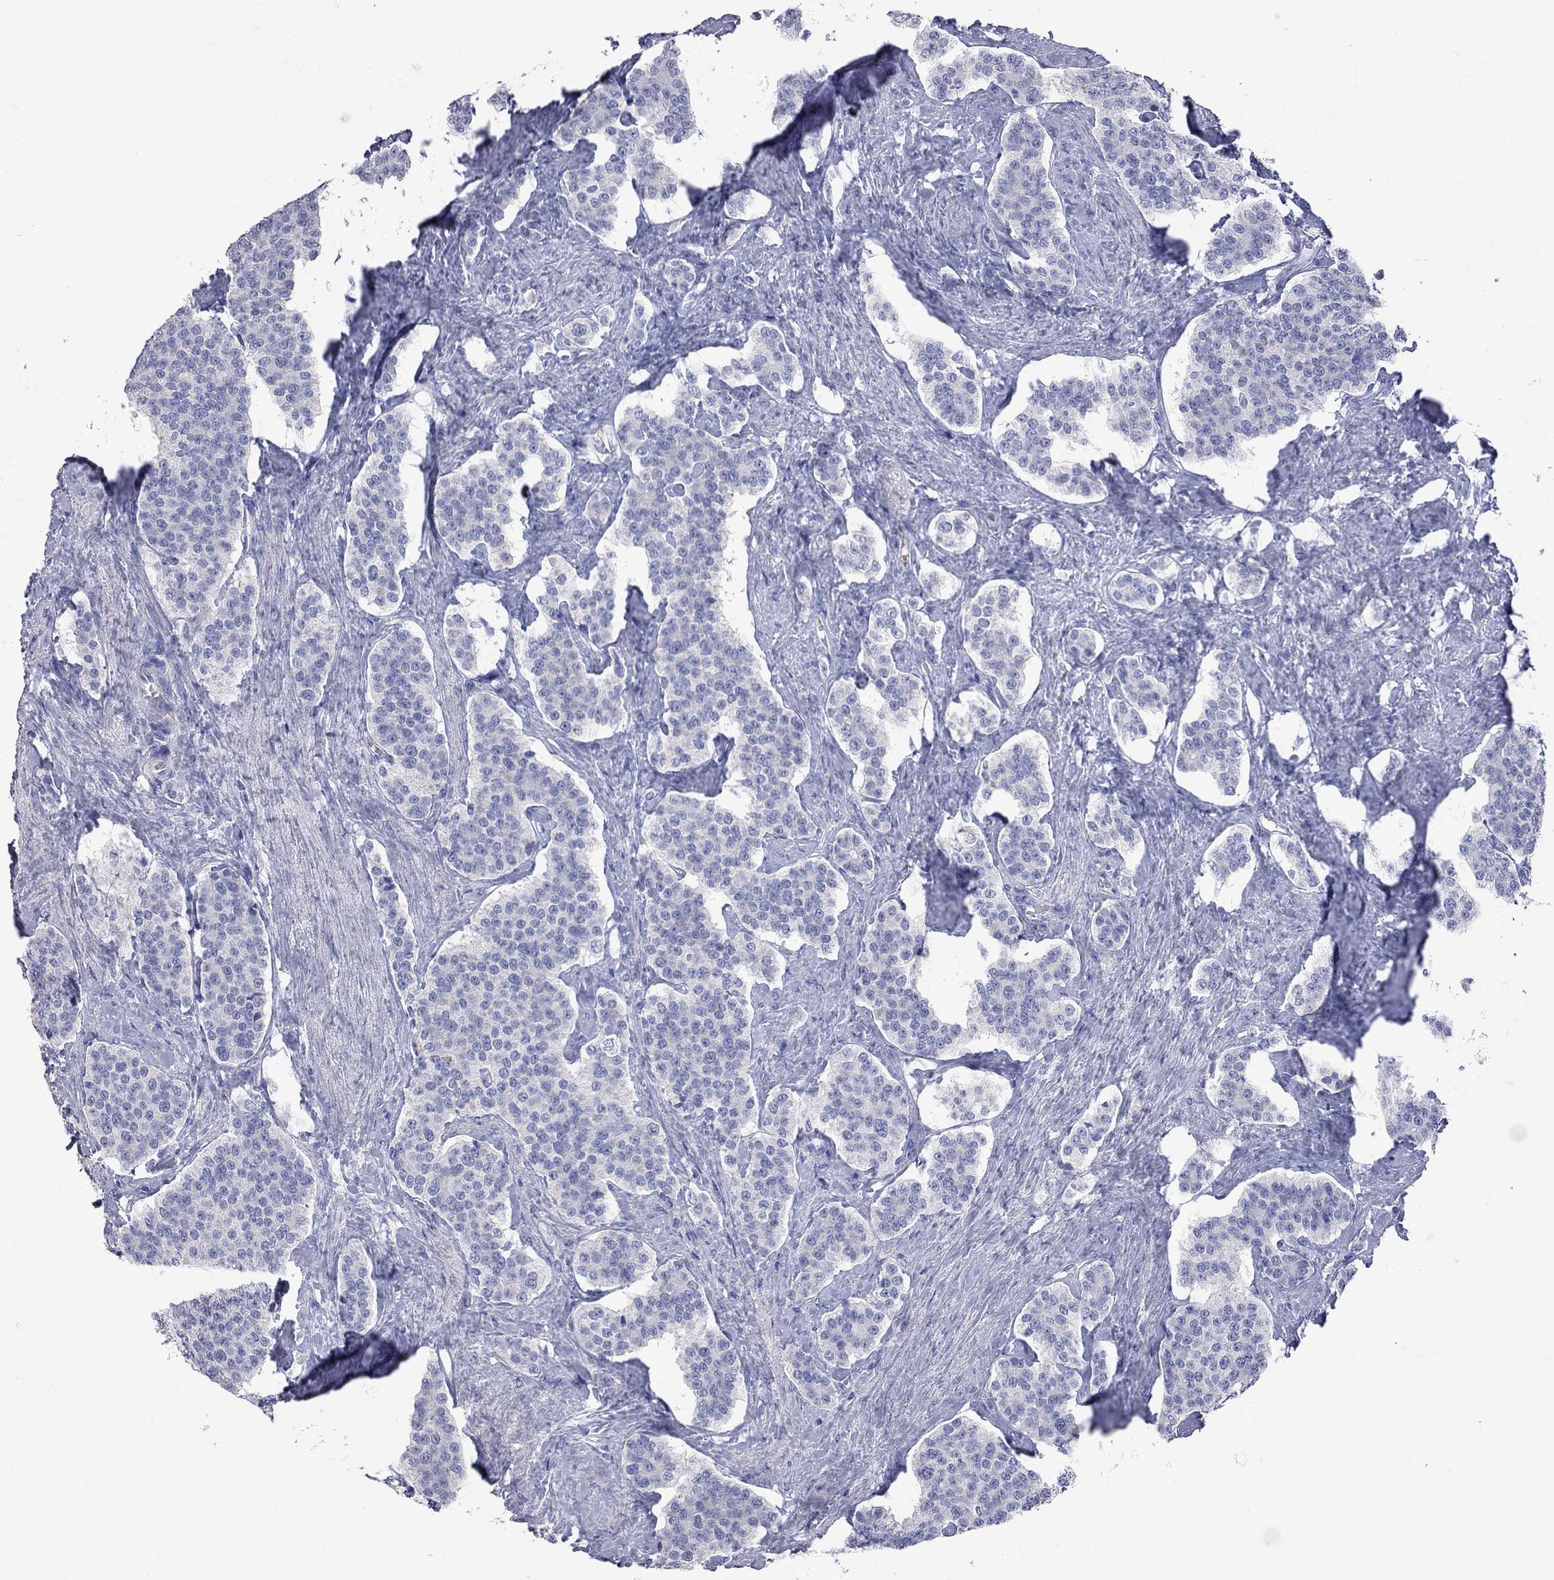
{"staining": {"intensity": "negative", "quantity": "none", "location": "none"}, "tissue": "carcinoid", "cell_type": "Tumor cells", "image_type": "cancer", "snomed": [{"axis": "morphology", "description": "Carcinoid, malignant, NOS"}, {"axis": "topography", "description": "Small intestine"}], "caption": "IHC of carcinoid (malignant) demonstrates no expression in tumor cells.", "gene": "KCND2", "patient": {"sex": "female", "age": 58}}